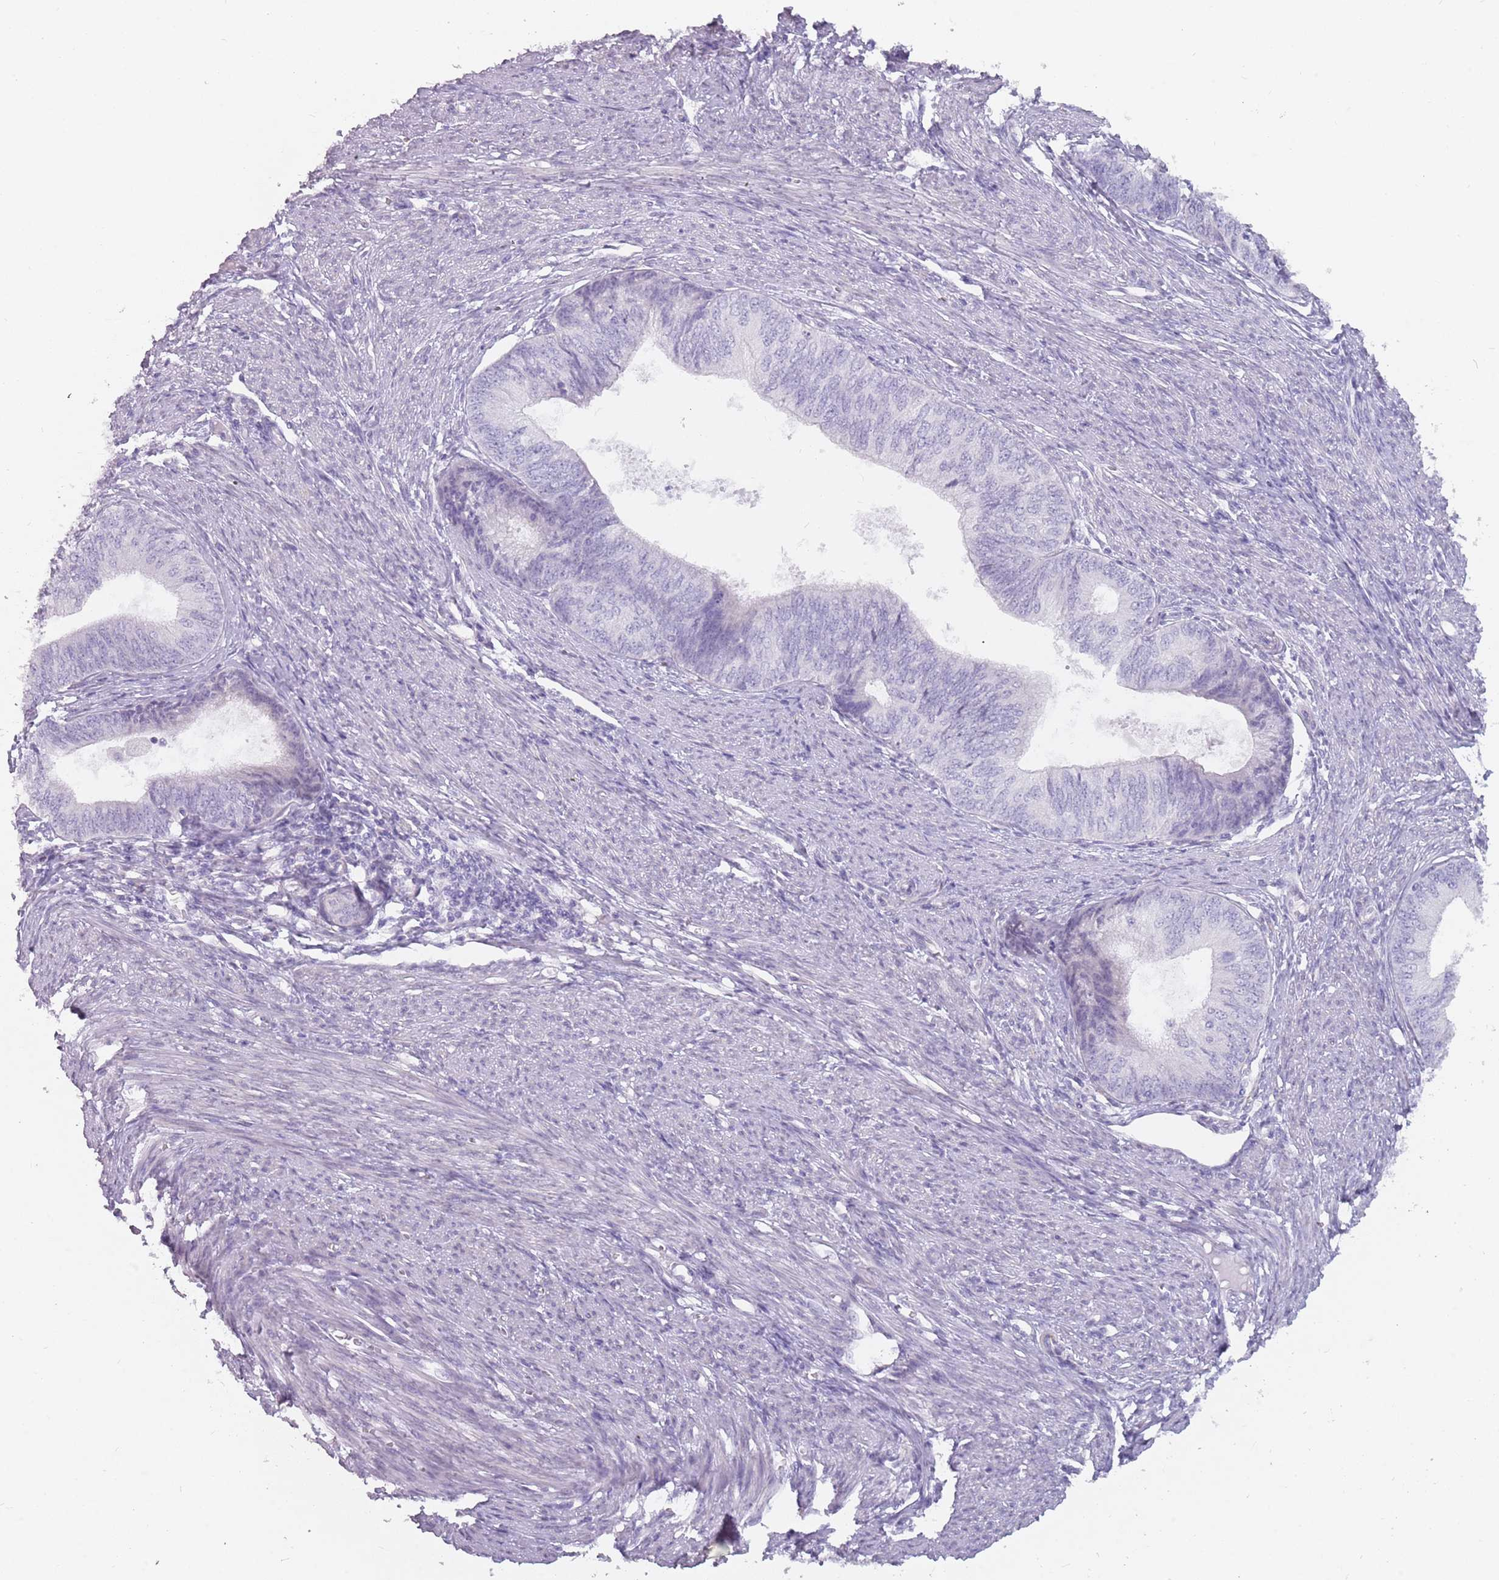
{"staining": {"intensity": "negative", "quantity": "none", "location": "none"}, "tissue": "endometrial cancer", "cell_type": "Tumor cells", "image_type": "cancer", "snomed": [{"axis": "morphology", "description": "Adenocarcinoma, NOS"}, {"axis": "topography", "description": "Endometrium"}], "caption": "An image of endometrial cancer stained for a protein displays no brown staining in tumor cells. The staining was performed using DAB (3,3'-diaminobenzidine) to visualize the protein expression in brown, while the nuclei were stained in blue with hematoxylin (Magnification: 20x).", "gene": "DDX4", "patient": {"sex": "female", "age": 68}}